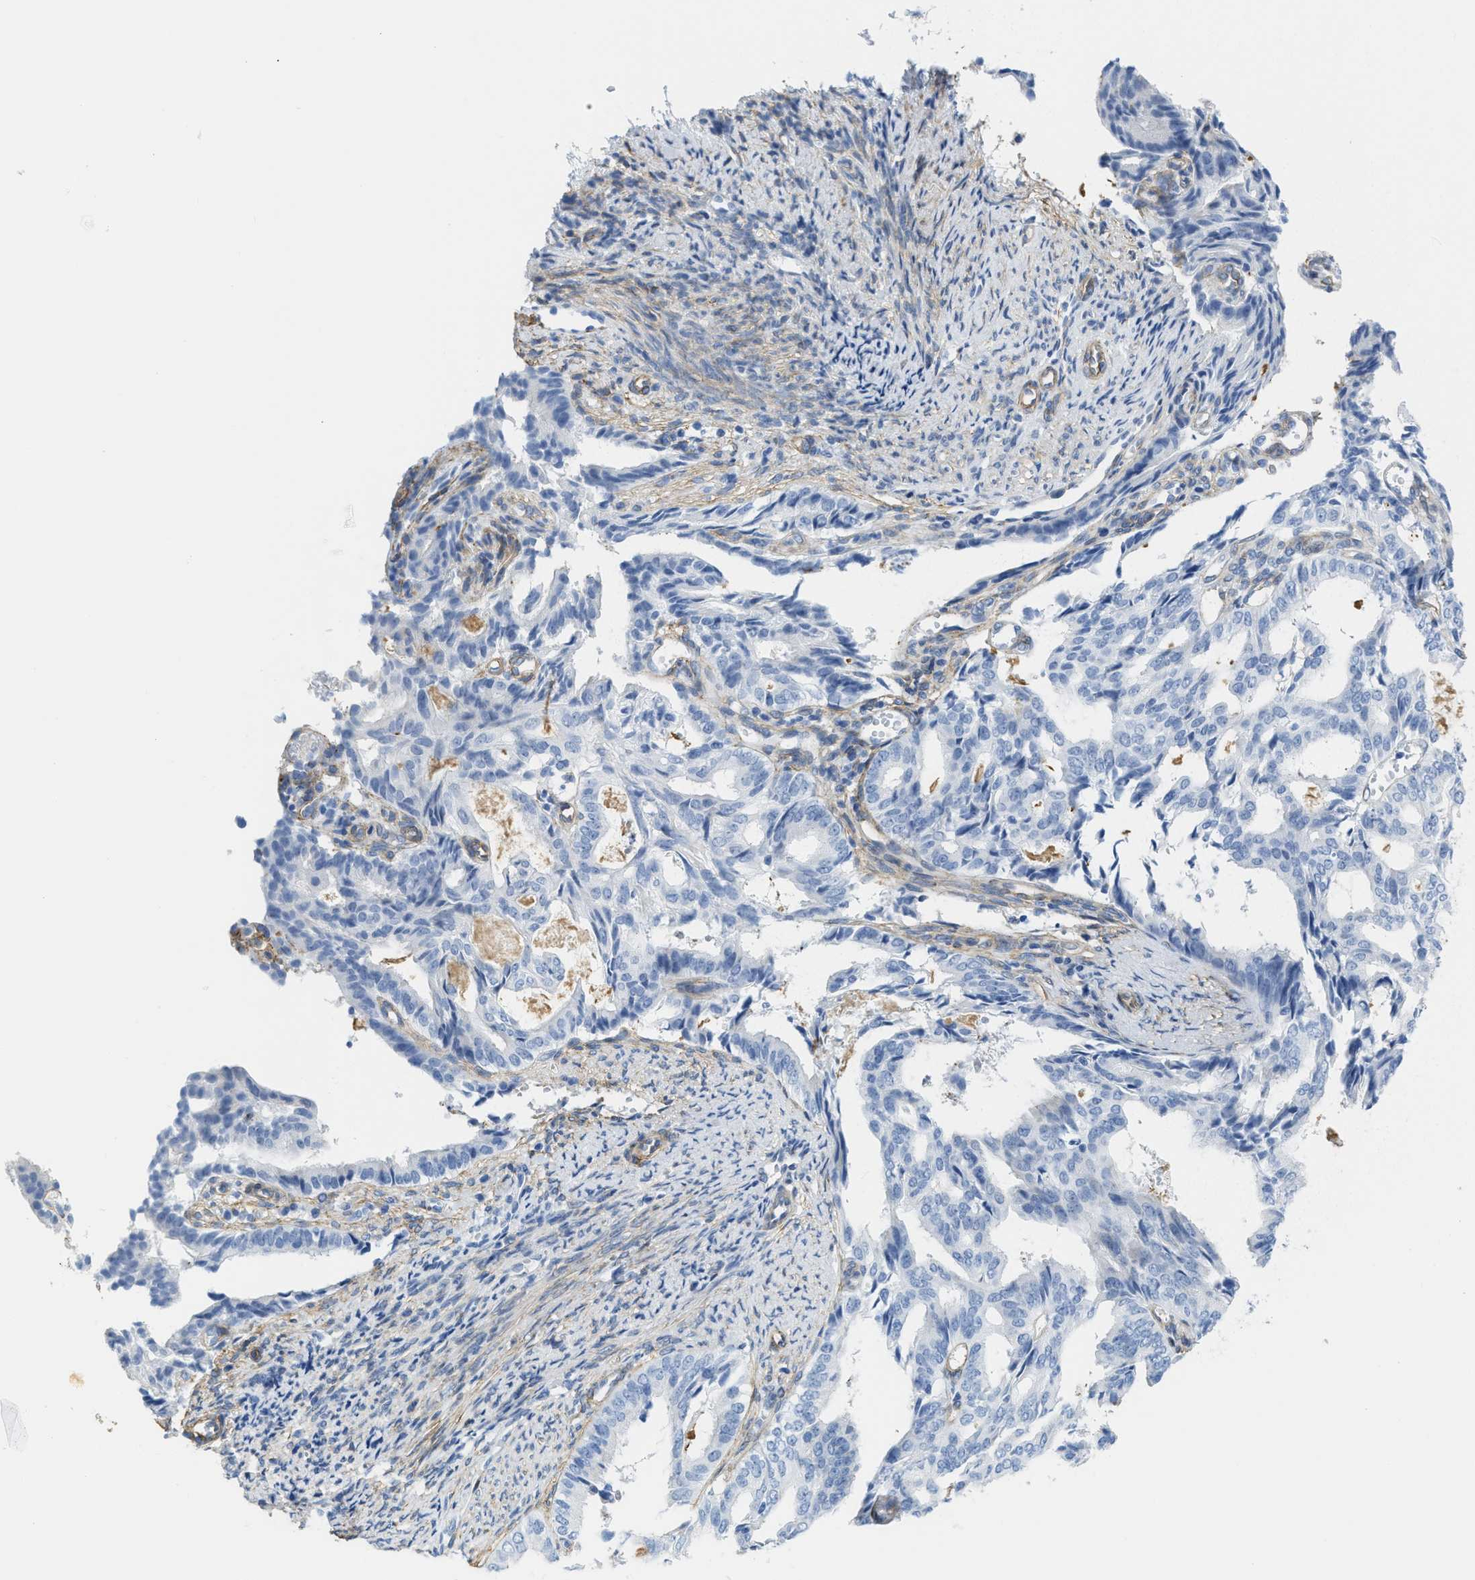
{"staining": {"intensity": "negative", "quantity": "none", "location": "none"}, "tissue": "endometrial cancer", "cell_type": "Tumor cells", "image_type": "cancer", "snomed": [{"axis": "morphology", "description": "Adenocarcinoma, NOS"}, {"axis": "topography", "description": "Endometrium"}], "caption": "Immunohistochemistry (IHC) of endometrial cancer reveals no staining in tumor cells.", "gene": "TUB", "patient": {"sex": "female", "age": 58}}